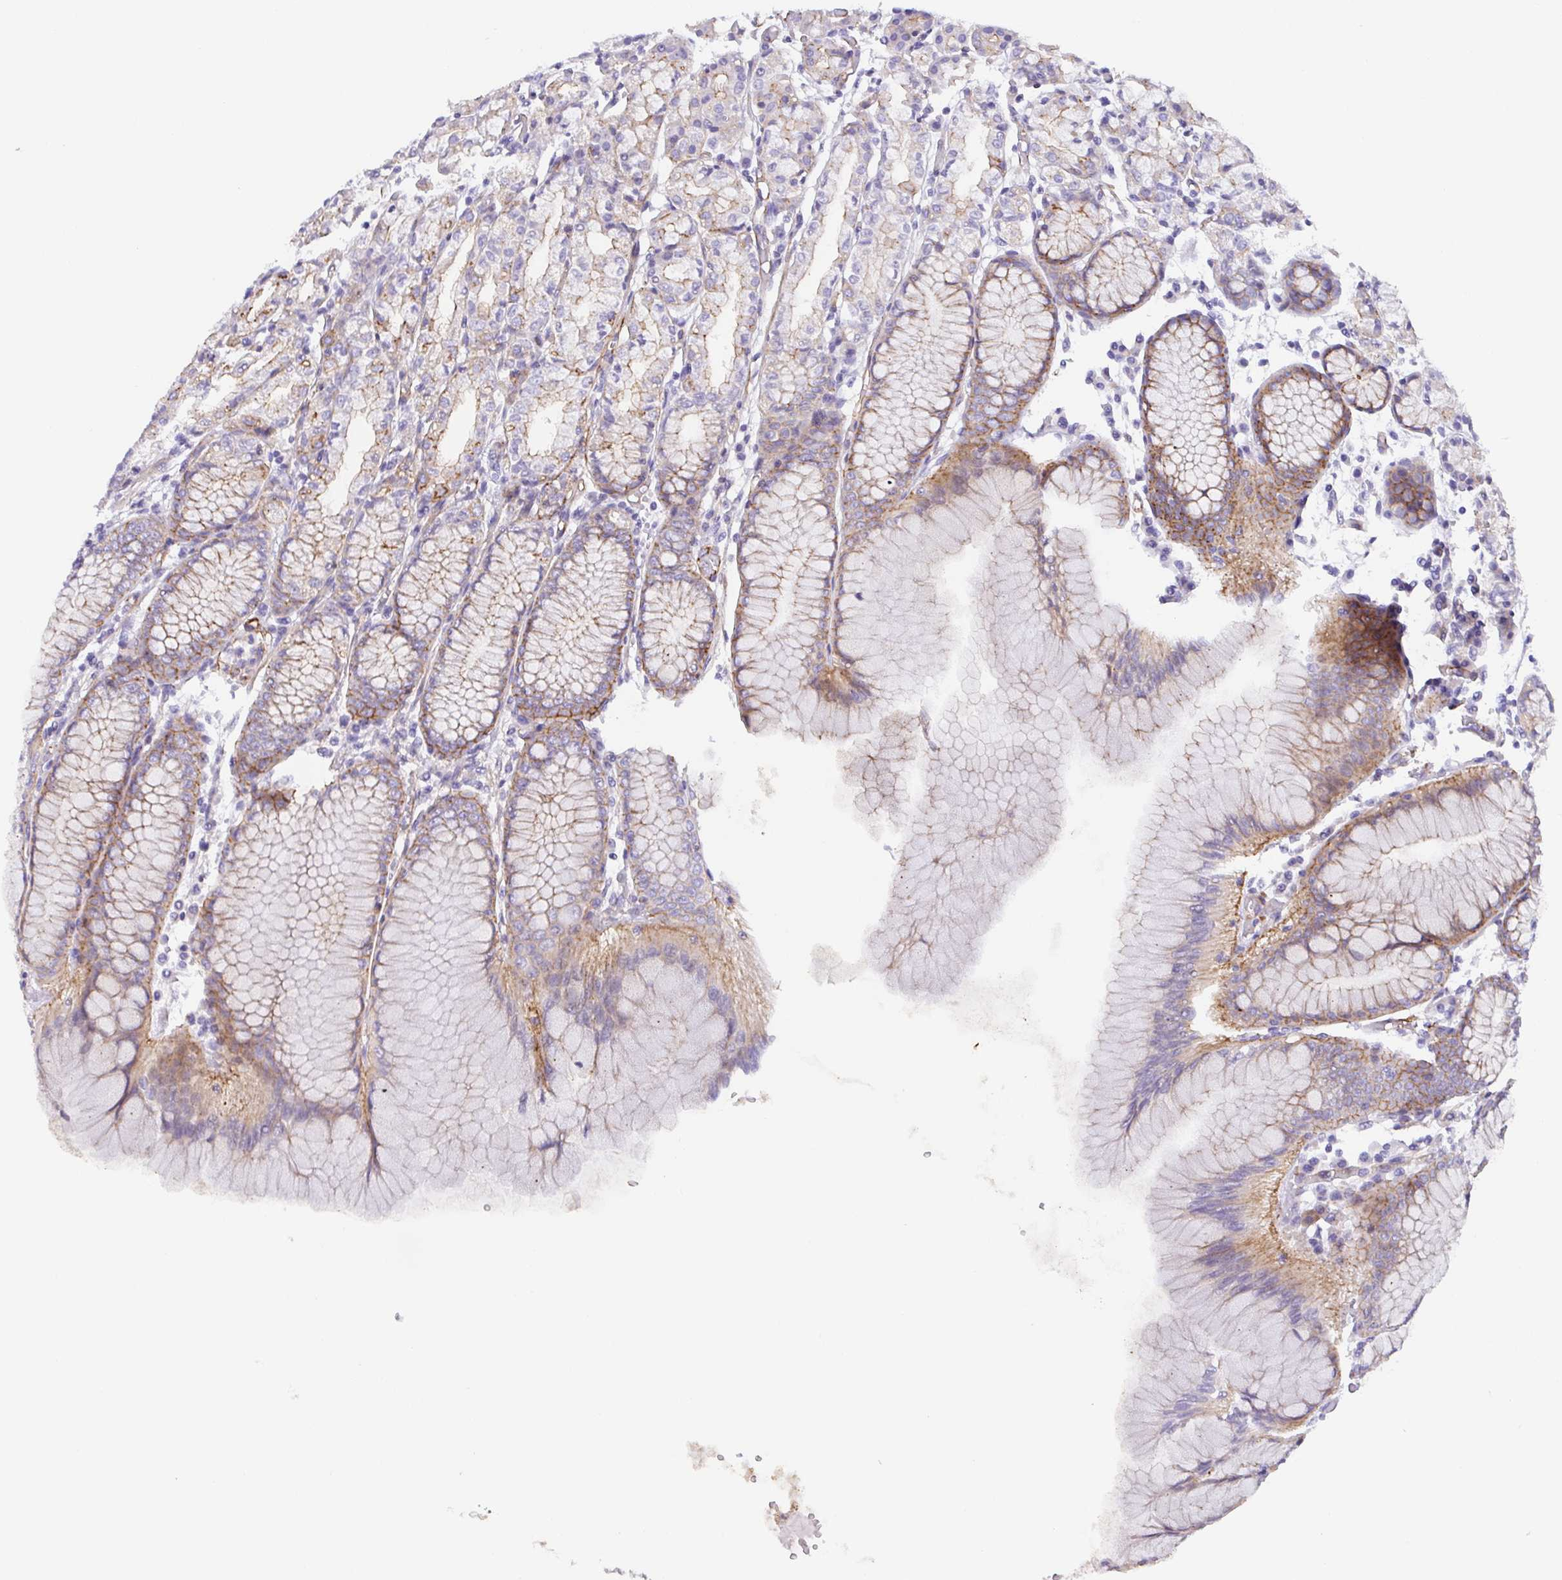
{"staining": {"intensity": "moderate", "quantity": "25%-75%", "location": "cytoplasmic/membranous"}, "tissue": "stomach", "cell_type": "Glandular cells", "image_type": "normal", "snomed": [{"axis": "morphology", "description": "Normal tissue, NOS"}, {"axis": "topography", "description": "Stomach"}], "caption": "Immunohistochemistry (IHC) histopathology image of normal human stomach stained for a protein (brown), which reveals medium levels of moderate cytoplasmic/membranous staining in approximately 25%-75% of glandular cells.", "gene": "TRAM2", "patient": {"sex": "female", "age": 57}}